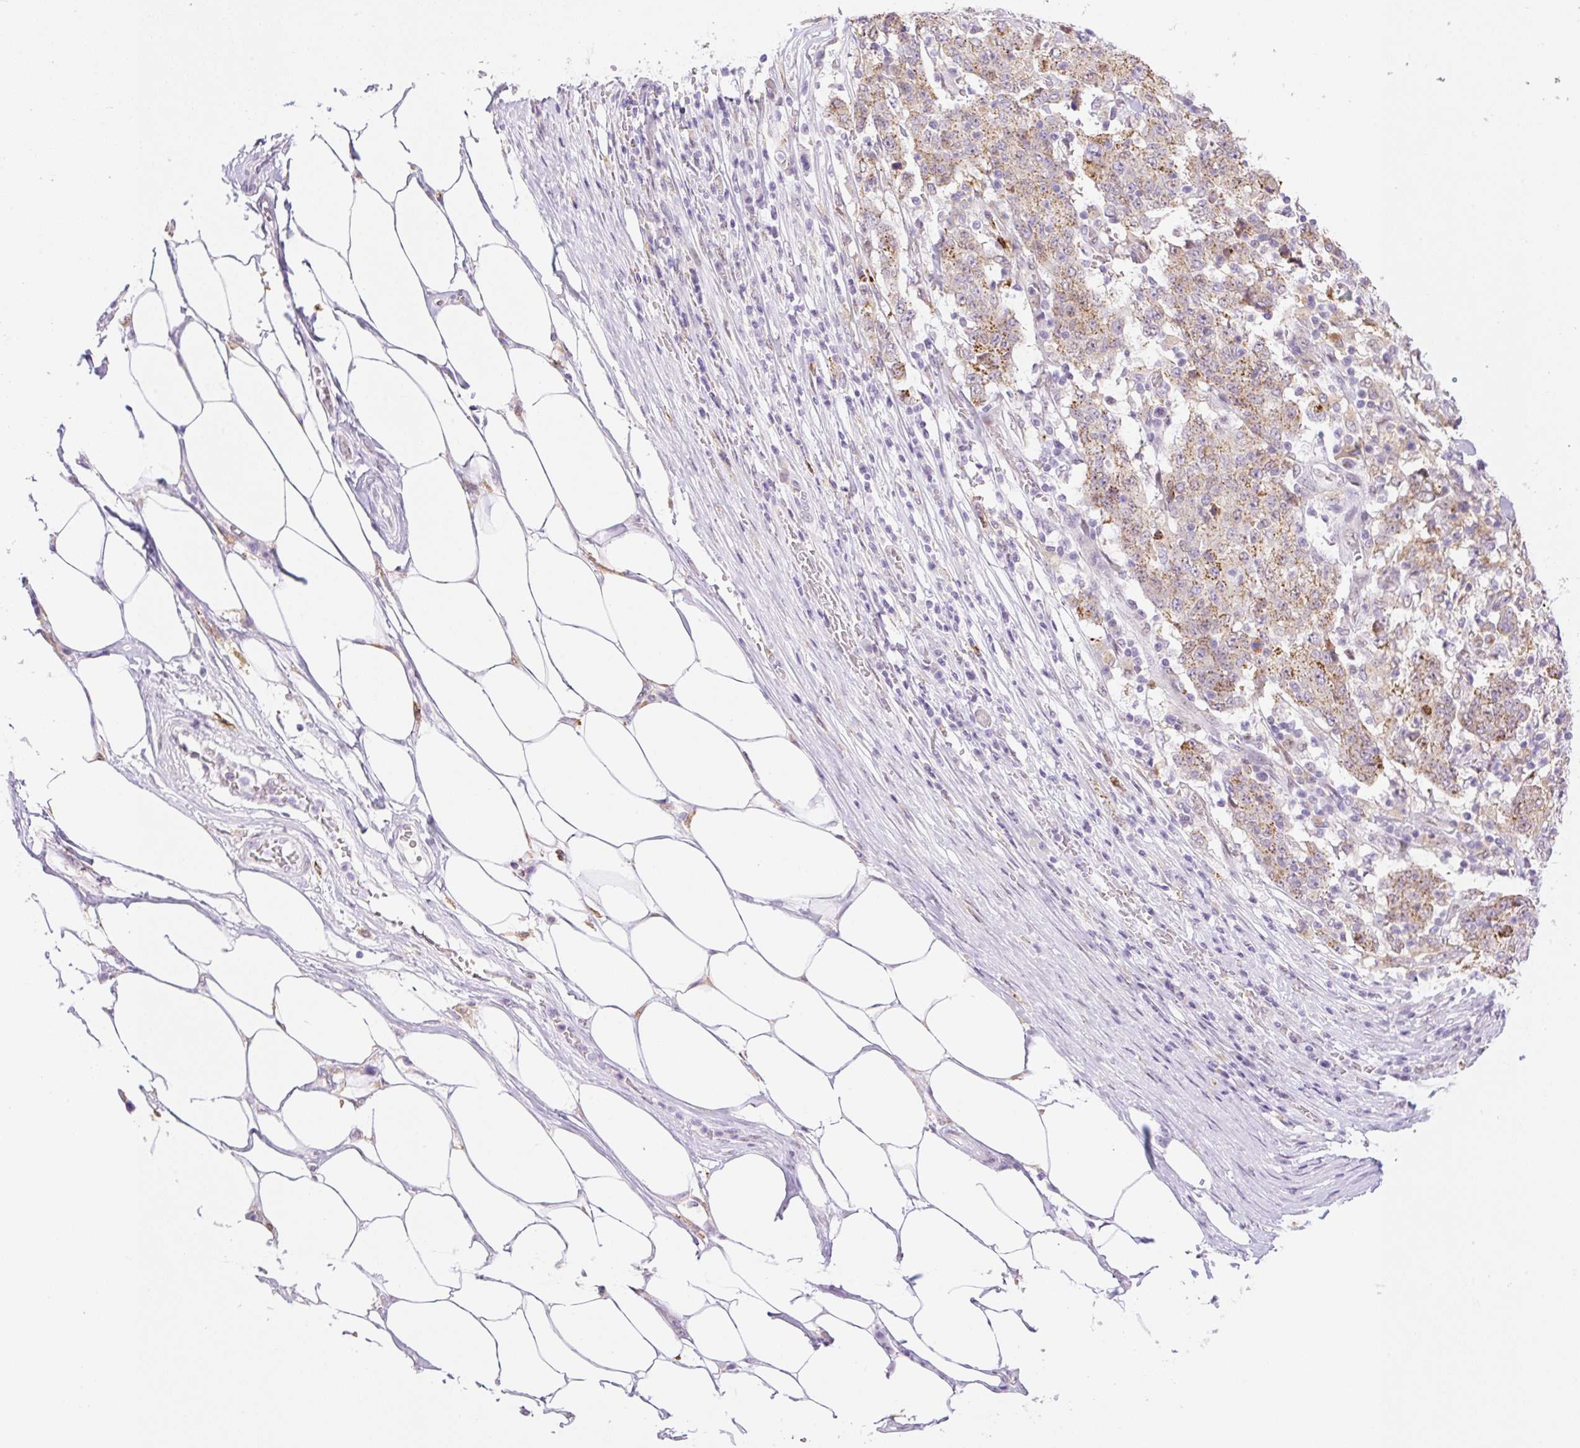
{"staining": {"intensity": "moderate", "quantity": "25%-75%", "location": "cytoplasmic/membranous"}, "tissue": "stomach cancer", "cell_type": "Tumor cells", "image_type": "cancer", "snomed": [{"axis": "morphology", "description": "Adenocarcinoma, NOS"}, {"axis": "topography", "description": "Stomach"}], "caption": "Human adenocarcinoma (stomach) stained for a protein (brown) displays moderate cytoplasmic/membranous positive positivity in approximately 25%-75% of tumor cells.", "gene": "PALM3", "patient": {"sex": "male", "age": 59}}